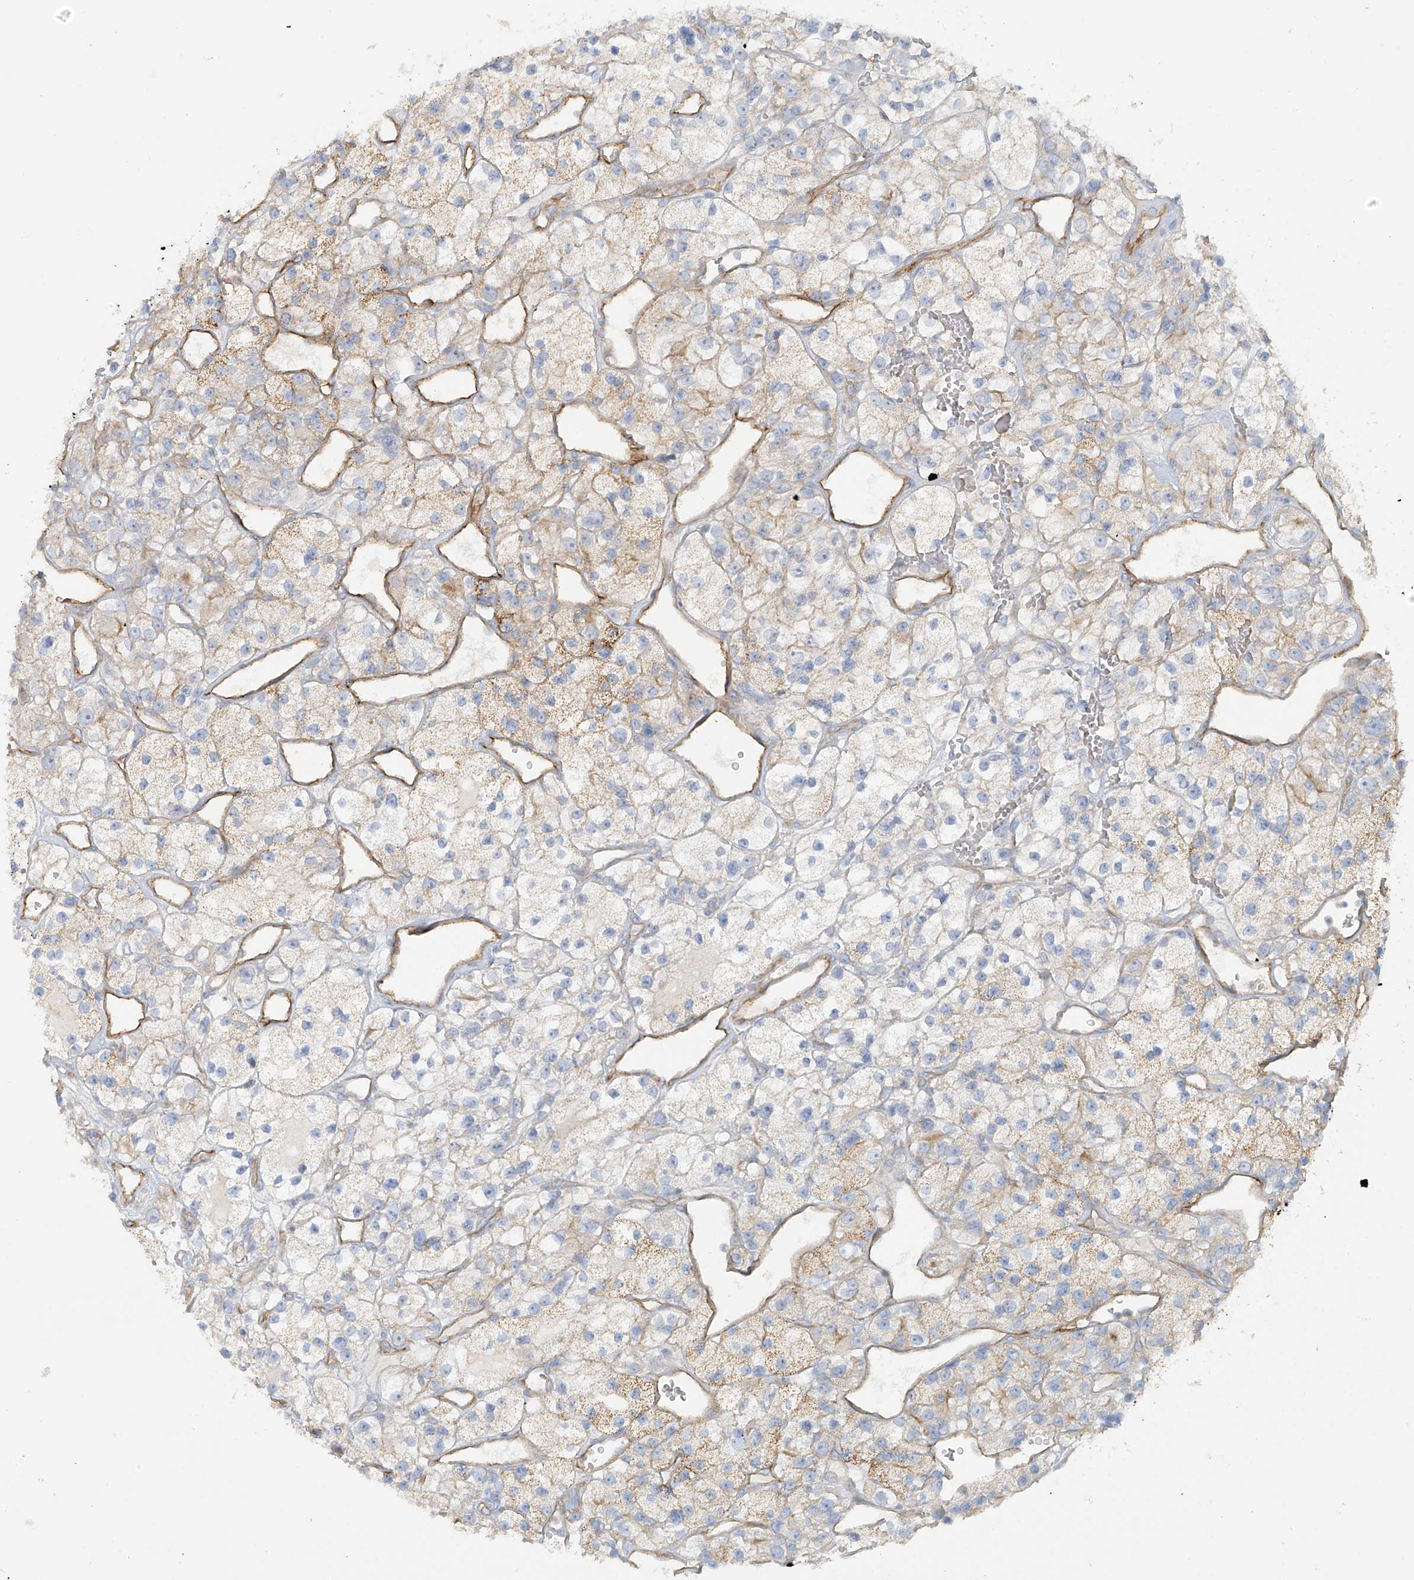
{"staining": {"intensity": "moderate", "quantity": "<25%", "location": "cytoplasmic/membranous"}, "tissue": "renal cancer", "cell_type": "Tumor cells", "image_type": "cancer", "snomed": [{"axis": "morphology", "description": "Adenocarcinoma, NOS"}, {"axis": "topography", "description": "Kidney"}], "caption": "Protein analysis of renal cancer tissue displays moderate cytoplasmic/membranous positivity in about <25% of tumor cells.", "gene": "VAMP5", "patient": {"sex": "female", "age": 57}}